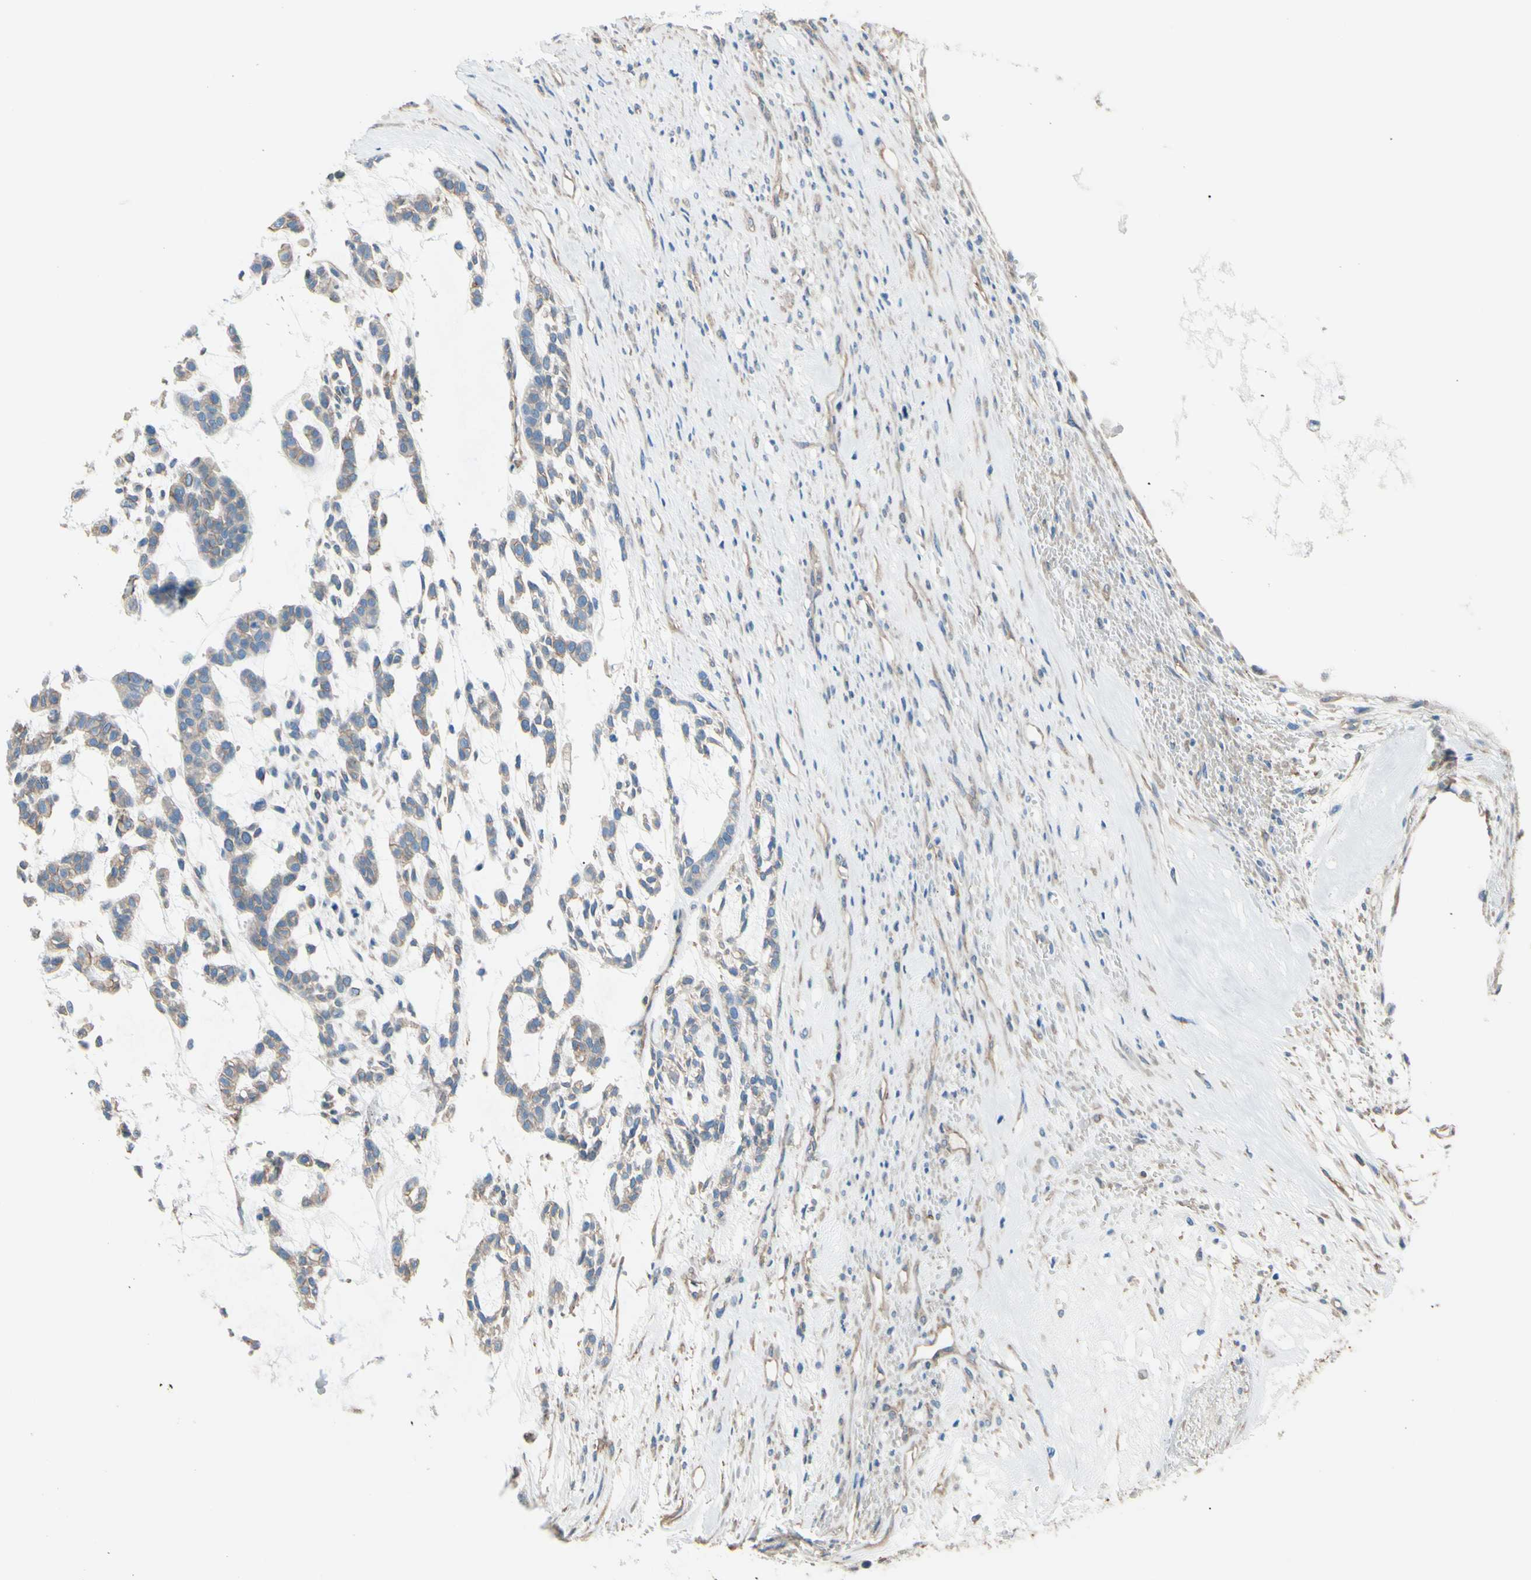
{"staining": {"intensity": "weak", "quantity": ">75%", "location": "cytoplasmic/membranous"}, "tissue": "head and neck cancer", "cell_type": "Tumor cells", "image_type": "cancer", "snomed": [{"axis": "morphology", "description": "Adenocarcinoma, NOS"}, {"axis": "morphology", "description": "Adenoma, NOS"}, {"axis": "topography", "description": "Head-Neck"}], "caption": "Protein expression analysis of human adenocarcinoma (head and neck) reveals weak cytoplasmic/membranous staining in about >75% of tumor cells.", "gene": "ADD1", "patient": {"sex": "female", "age": 55}}